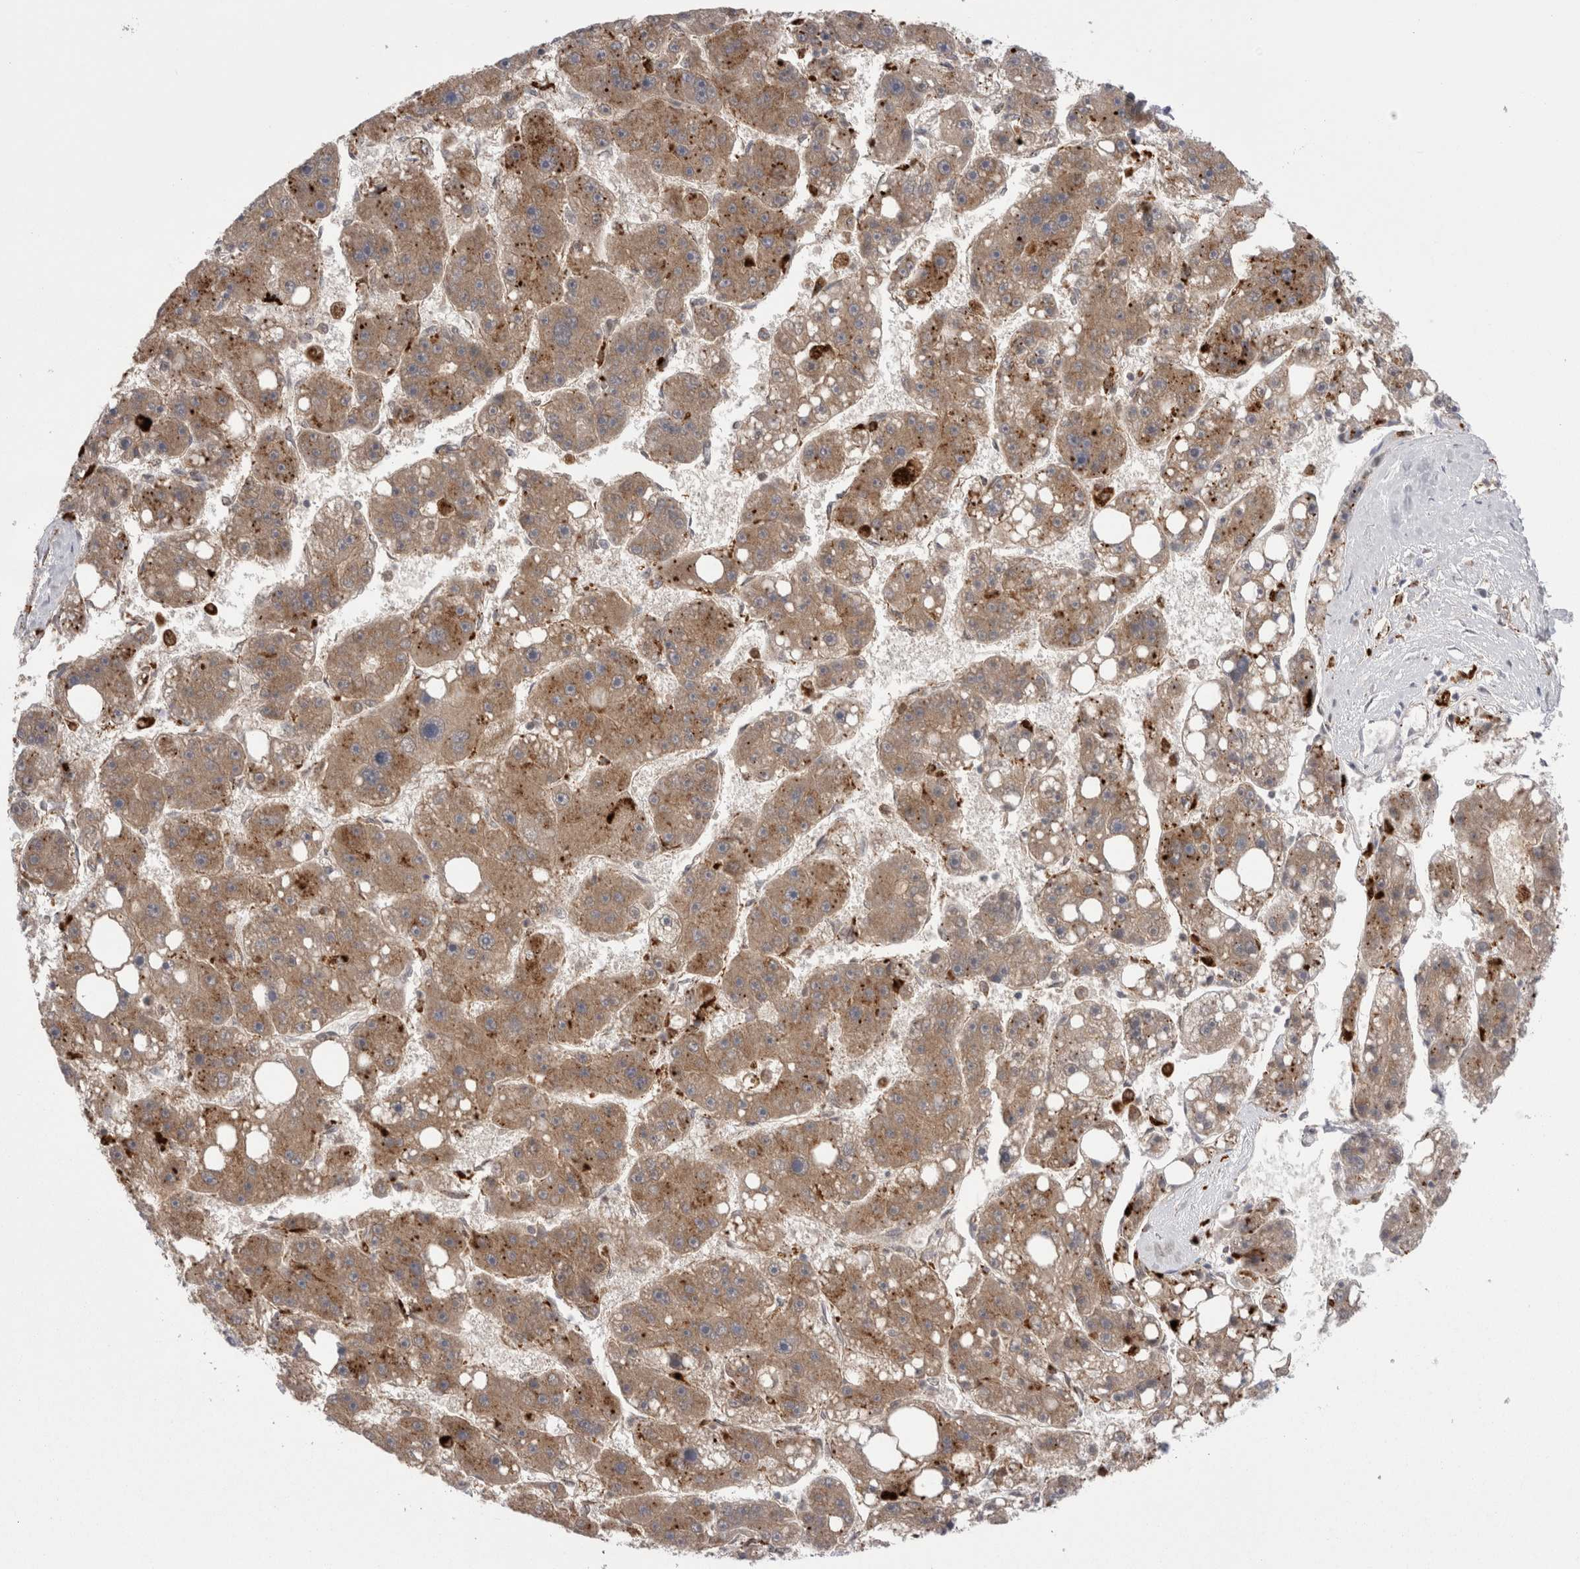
{"staining": {"intensity": "moderate", "quantity": ">75%", "location": "cytoplasmic/membranous"}, "tissue": "liver cancer", "cell_type": "Tumor cells", "image_type": "cancer", "snomed": [{"axis": "morphology", "description": "Carcinoma, Hepatocellular, NOS"}, {"axis": "topography", "description": "Liver"}], "caption": "IHC micrograph of neoplastic tissue: human hepatocellular carcinoma (liver) stained using IHC displays medium levels of moderate protein expression localized specifically in the cytoplasmic/membranous of tumor cells, appearing as a cytoplasmic/membranous brown color.", "gene": "EPDR1", "patient": {"sex": "female", "age": 61}}